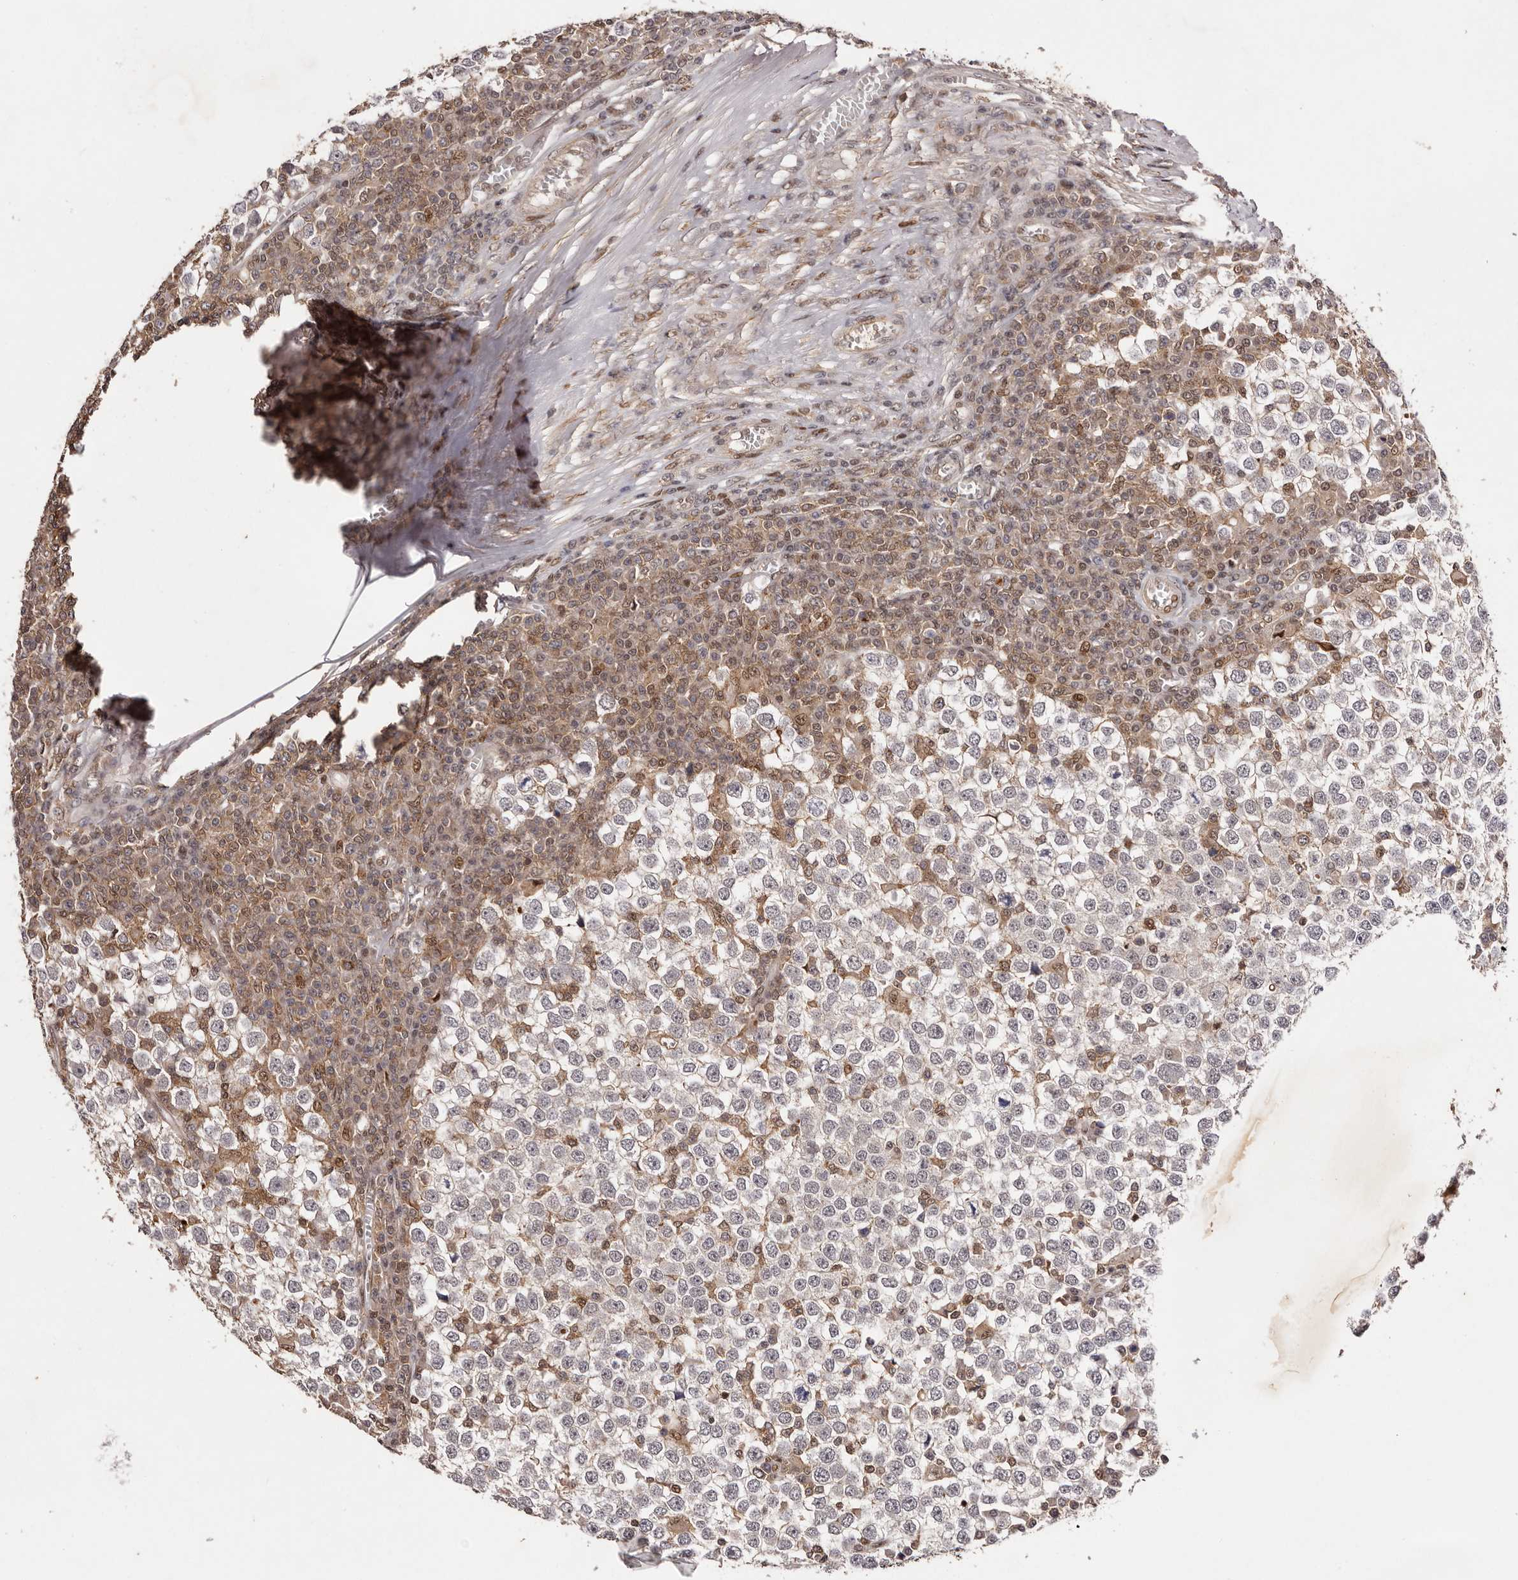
{"staining": {"intensity": "negative", "quantity": "none", "location": "none"}, "tissue": "testis cancer", "cell_type": "Tumor cells", "image_type": "cancer", "snomed": [{"axis": "morphology", "description": "Seminoma, NOS"}, {"axis": "topography", "description": "Testis"}], "caption": "This is an IHC photomicrograph of testis seminoma. There is no positivity in tumor cells.", "gene": "FBXO5", "patient": {"sex": "male", "age": 65}}